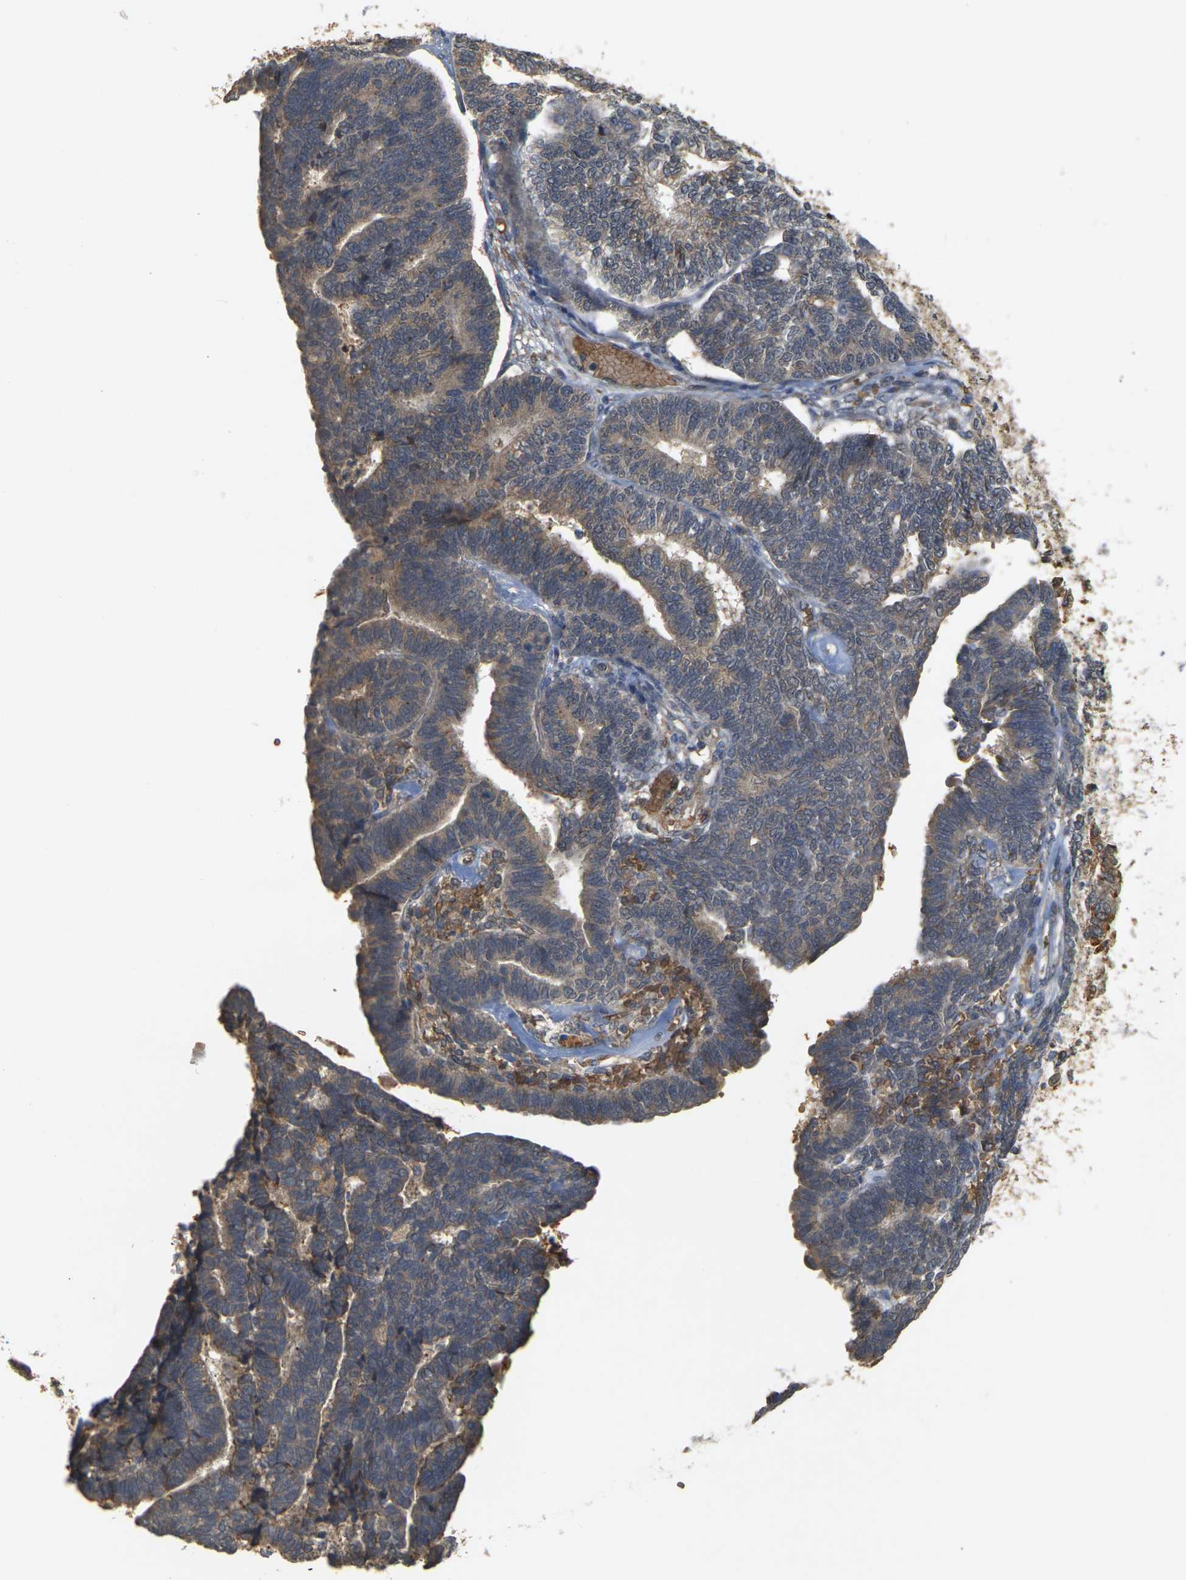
{"staining": {"intensity": "weak", "quantity": ">75%", "location": "cytoplasmic/membranous"}, "tissue": "endometrial cancer", "cell_type": "Tumor cells", "image_type": "cancer", "snomed": [{"axis": "morphology", "description": "Adenocarcinoma, NOS"}, {"axis": "topography", "description": "Endometrium"}], "caption": "Adenocarcinoma (endometrial) stained with a brown dye shows weak cytoplasmic/membranous positive staining in approximately >75% of tumor cells.", "gene": "MEGF9", "patient": {"sex": "female", "age": 70}}